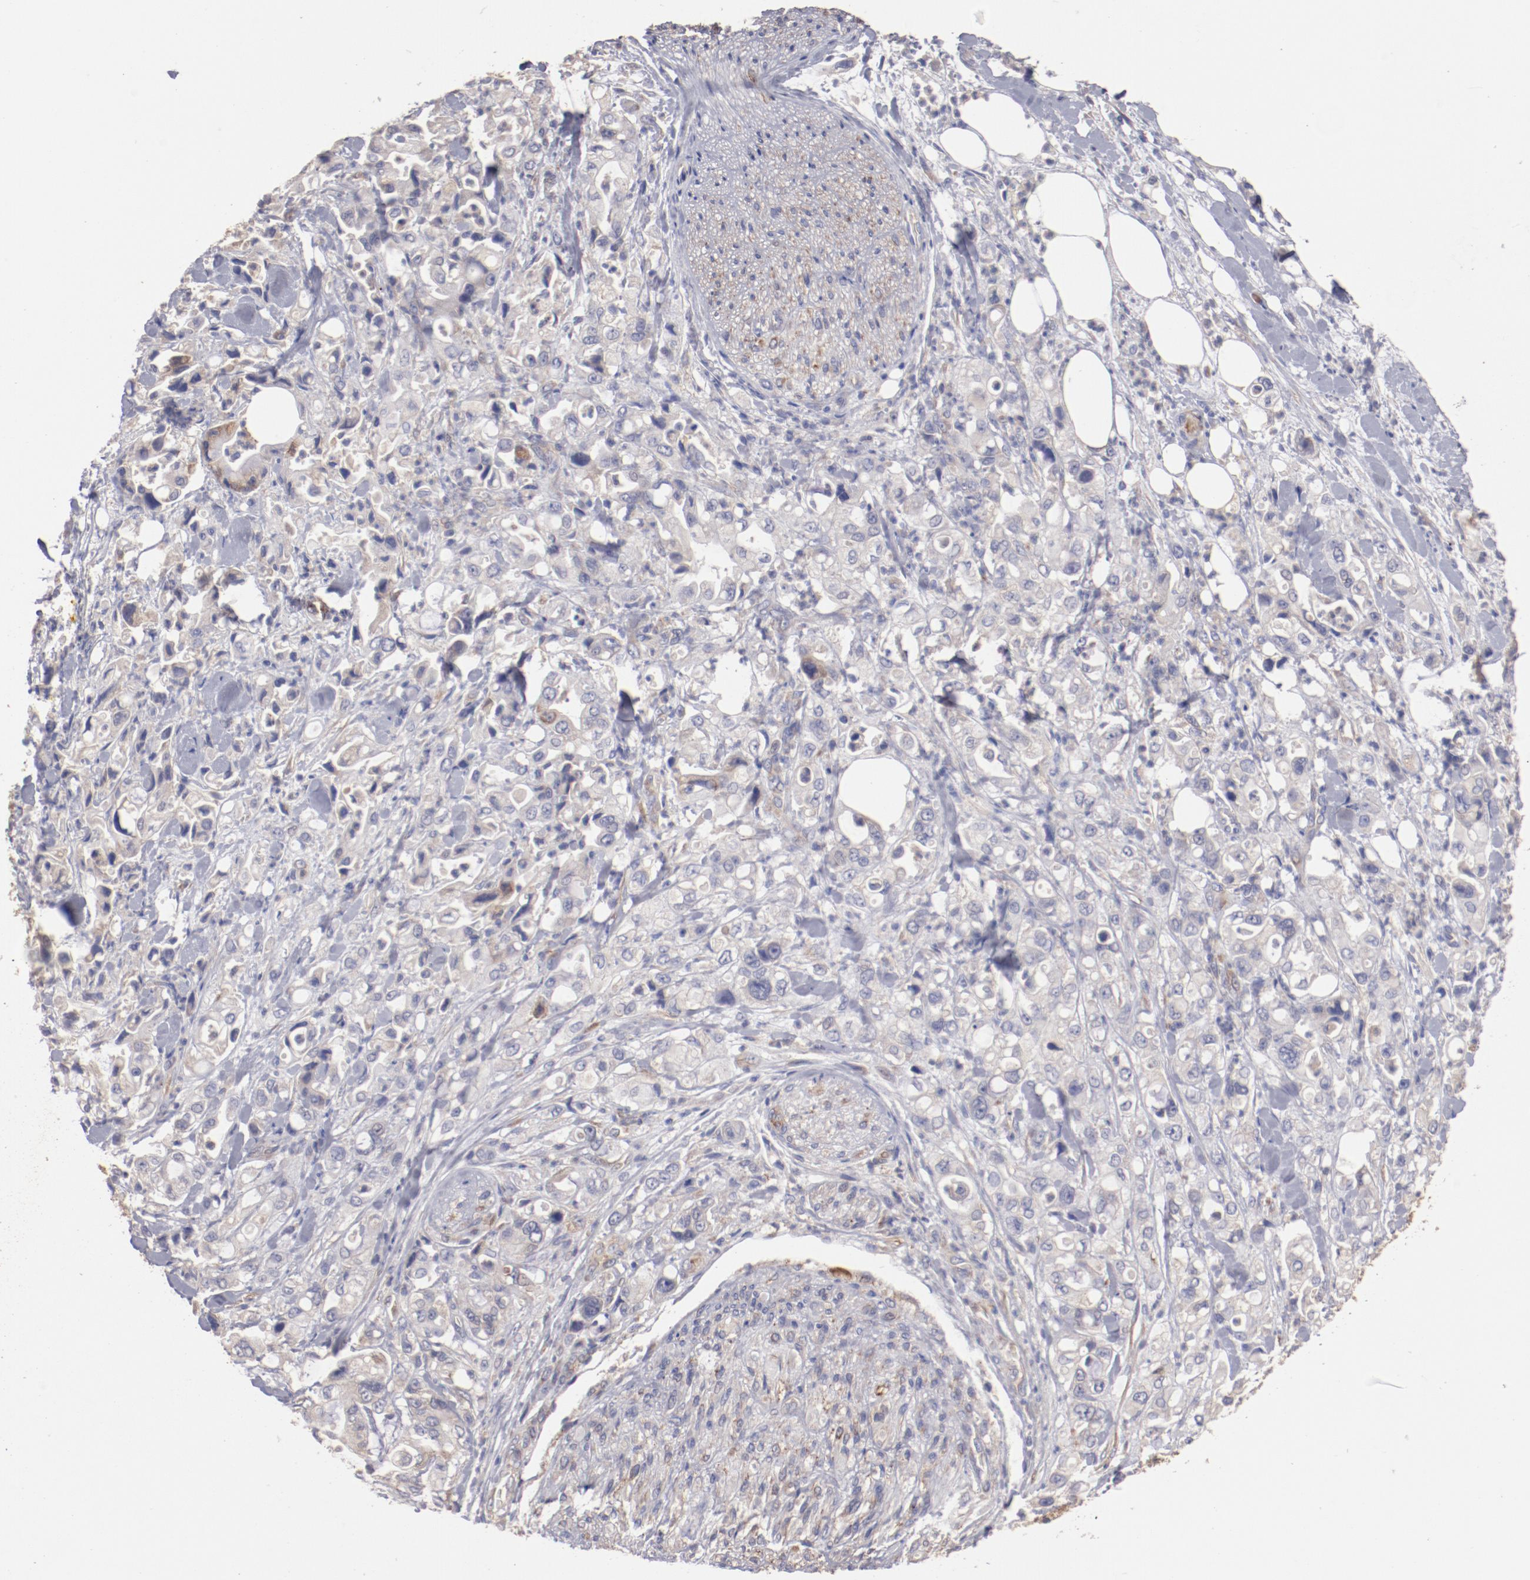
{"staining": {"intensity": "weak", "quantity": "<25%", "location": "cytoplasmic/membranous"}, "tissue": "pancreatic cancer", "cell_type": "Tumor cells", "image_type": "cancer", "snomed": [{"axis": "morphology", "description": "Adenocarcinoma, NOS"}, {"axis": "topography", "description": "Pancreas"}], "caption": "IHC of human pancreatic cancer (adenocarcinoma) demonstrates no positivity in tumor cells.", "gene": "ENTPD5", "patient": {"sex": "male", "age": 70}}